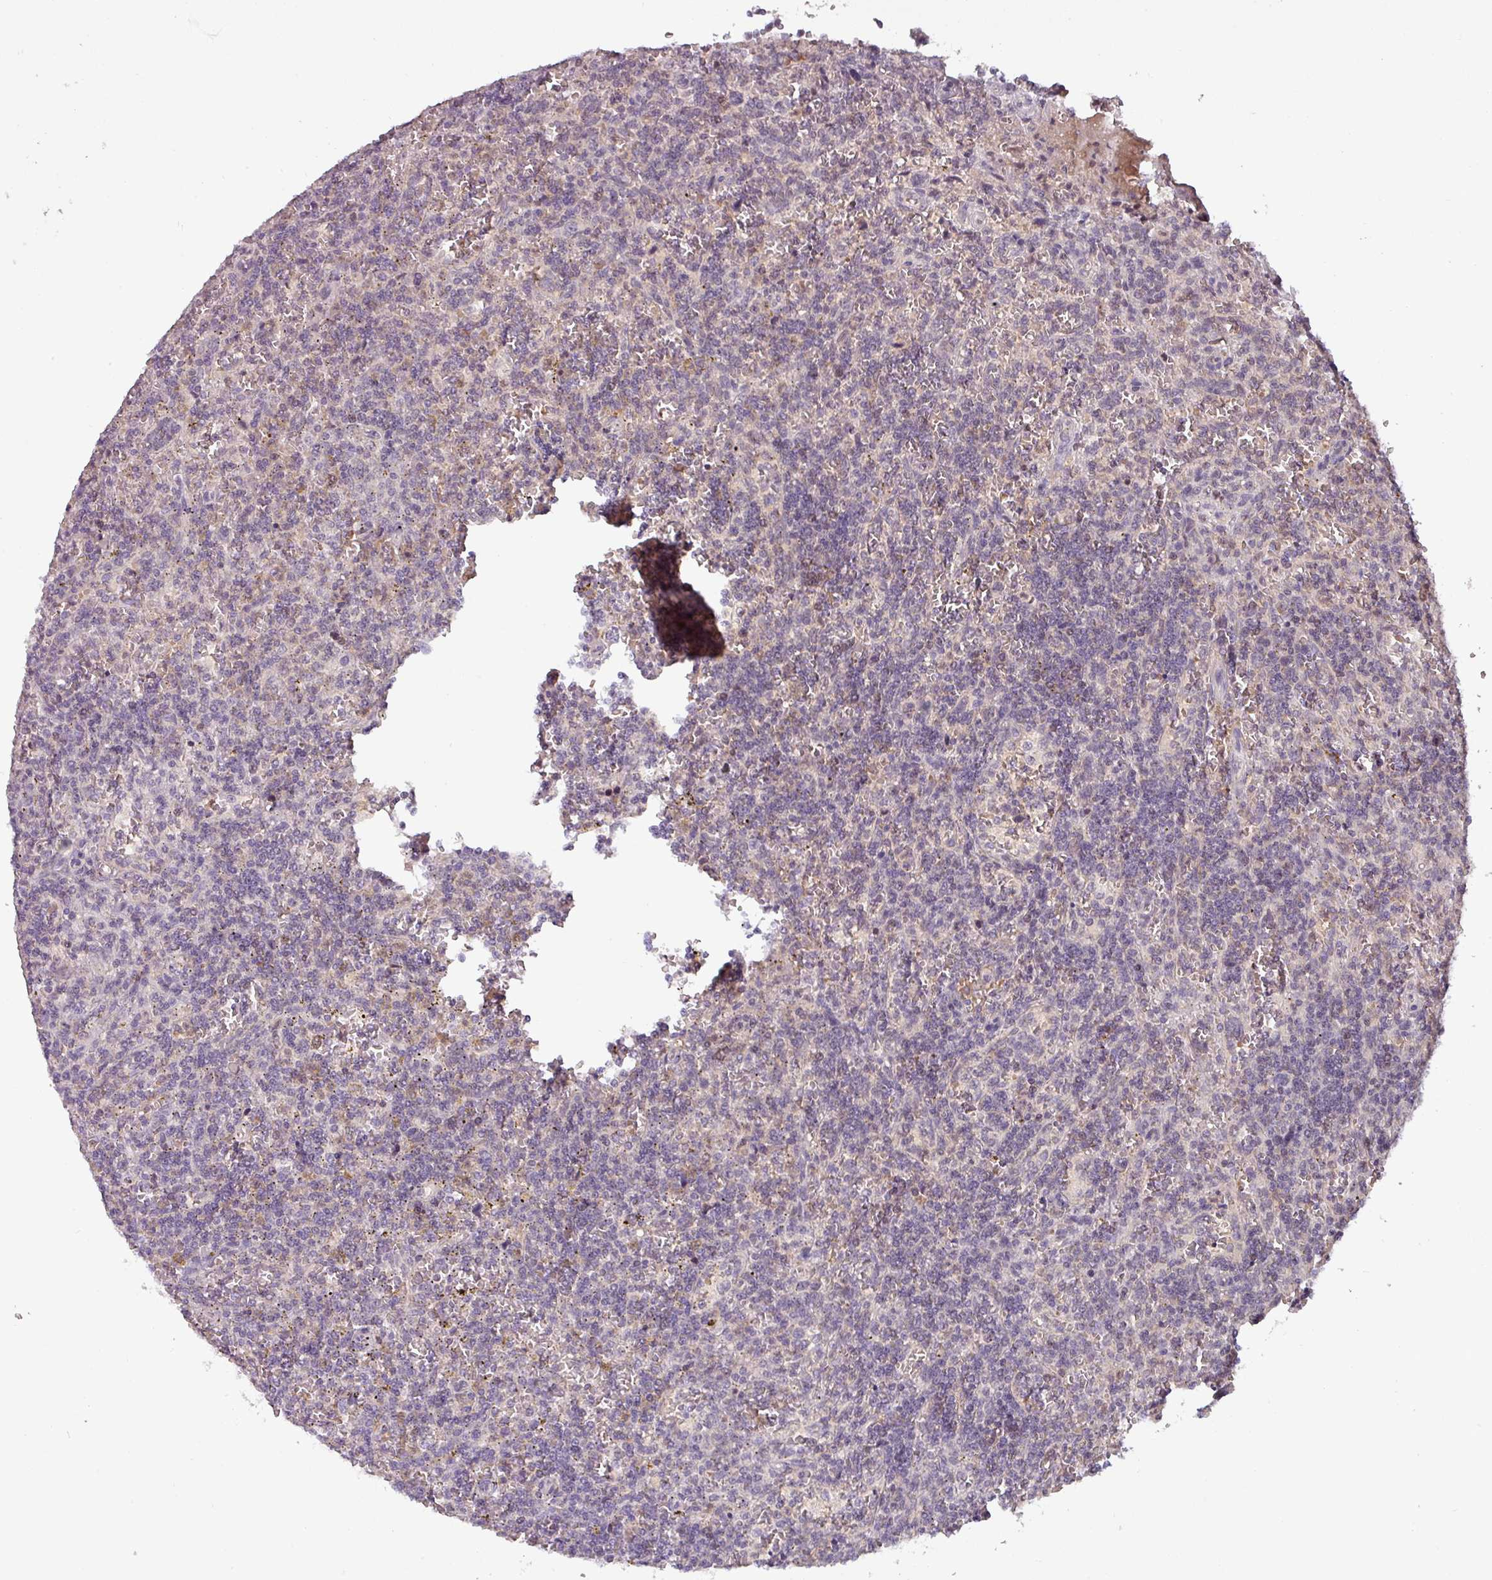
{"staining": {"intensity": "negative", "quantity": "none", "location": "none"}, "tissue": "lymphoma", "cell_type": "Tumor cells", "image_type": "cancer", "snomed": [{"axis": "morphology", "description": "Malignant lymphoma, non-Hodgkin's type, Low grade"}, {"axis": "topography", "description": "Spleen"}], "caption": "Immunohistochemistry (IHC) image of neoplastic tissue: low-grade malignant lymphoma, non-Hodgkin's type stained with DAB reveals no significant protein expression in tumor cells.", "gene": "SLC5A10", "patient": {"sex": "male", "age": 73}}